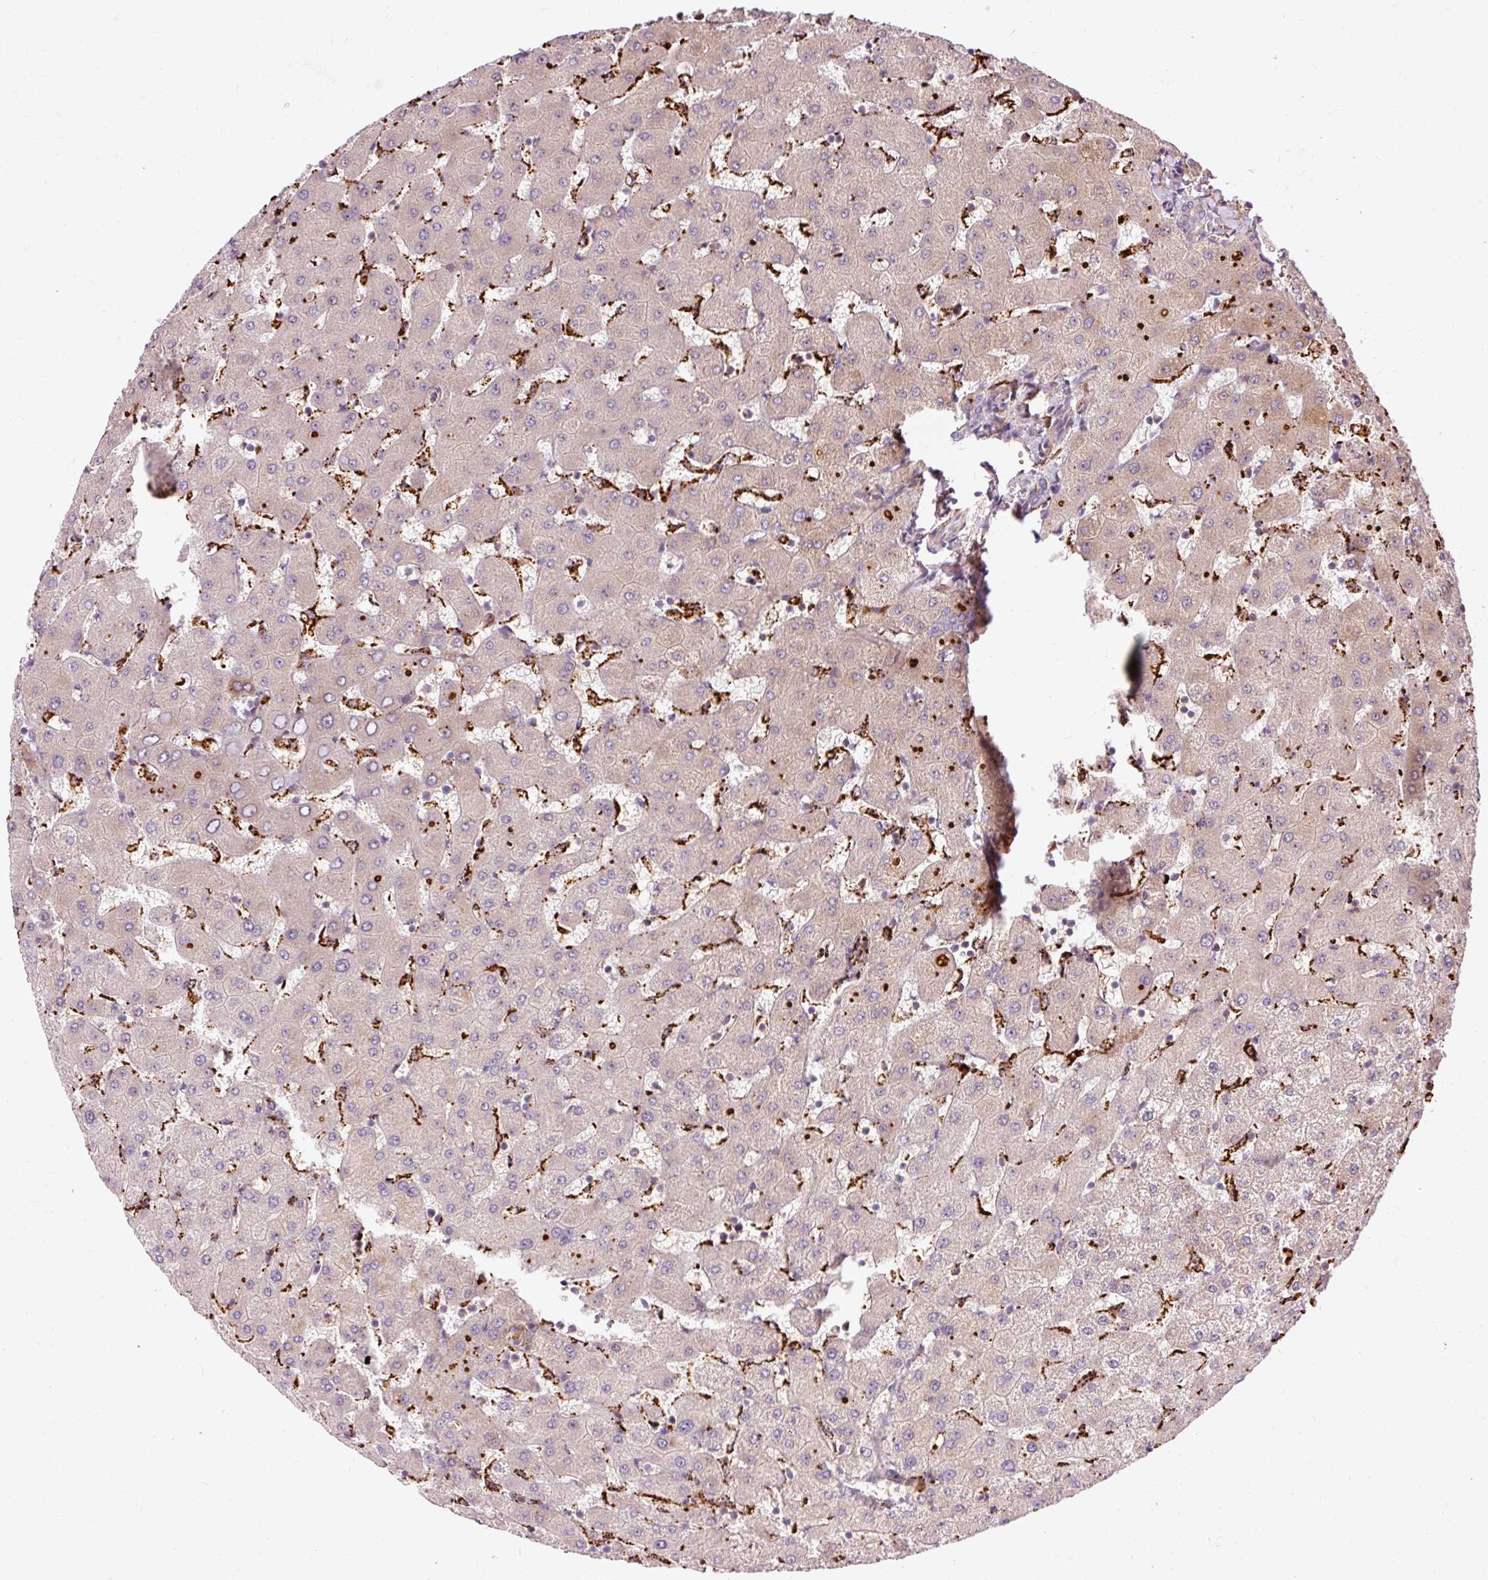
{"staining": {"intensity": "negative", "quantity": "none", "location": "none"}, "tissue": "liver", "cell_type": "Cholangiocytes", "image_type": "normal", "snomed": [{"axis": "morphology", "description": "Normal tissue, NOS"}, {"axis": "topography", "description": "Liver"}], "caption": "The immunohistochemistry histopathology image has no significant staining in cholangiocytes of liver. The staining was performed using DAB to visualize the protein expression in brown, while the nuclei were stained in blue with hematoxylin (Magnification: 20x).", "gene": "CEBPZ", "patient": {"sex": "female", "age": 63}}